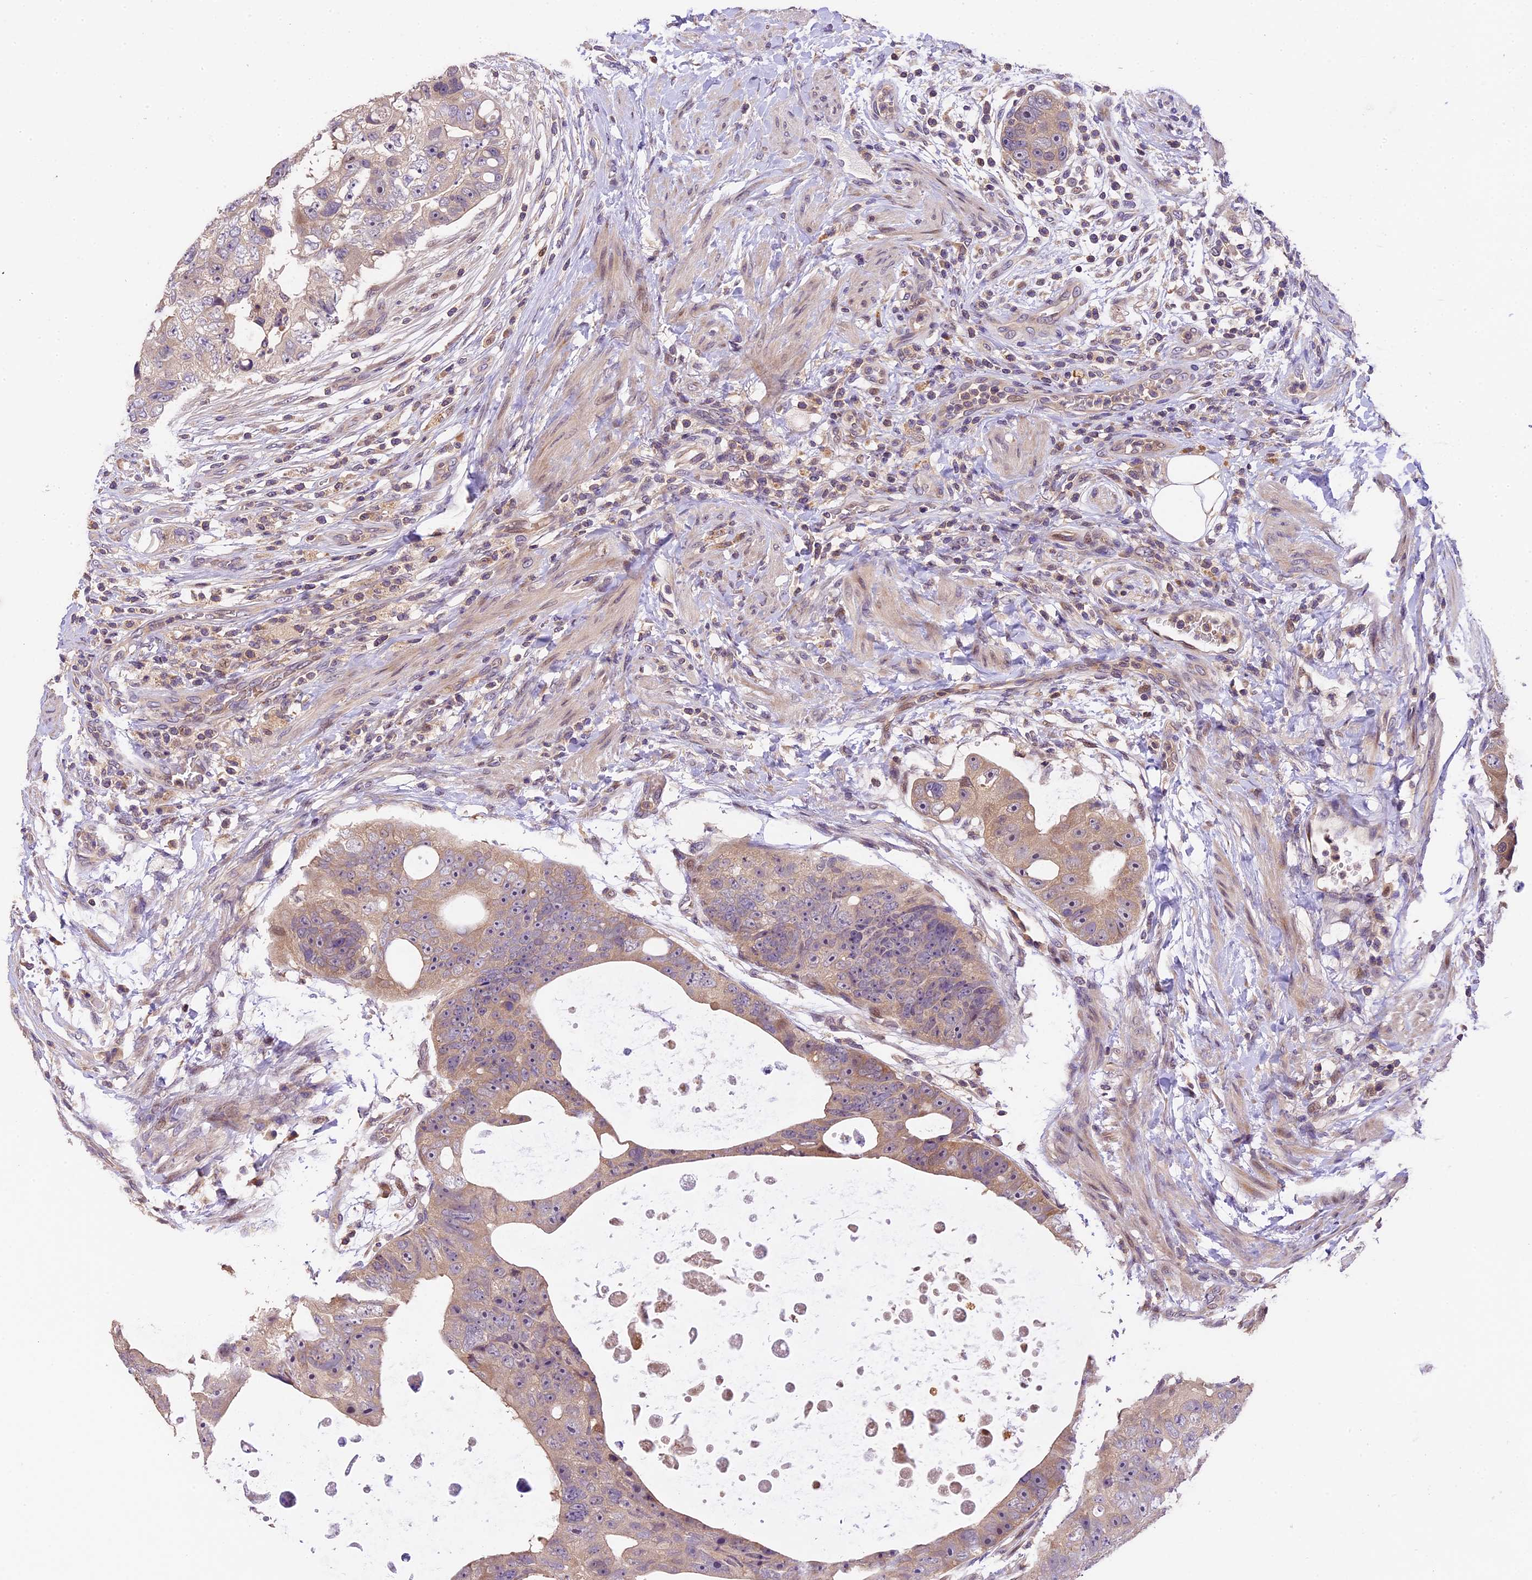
{"staining": {"intensity": "weak", "quantity": ">75%", "location": "cytoplasmic/membranous"}, "tissue": "colorectal cancer", "cell_type": "Tumor cells", "image_type": "cancer", "snomed": [{"axis": "morphology", "description": "Adenocarcinoma, NOS"}, {"axis": "topography", "description": "Rectum"}], "caption": "High-power microscopy captured an immunohistochemistry histopathology image of colorectal adenocarcinoma, revealing weak cytoplasmic/membranous expression in about >75% of tumor cells.", "gene": "DGKH", "patient": {"sex": "male", "age": 59}}